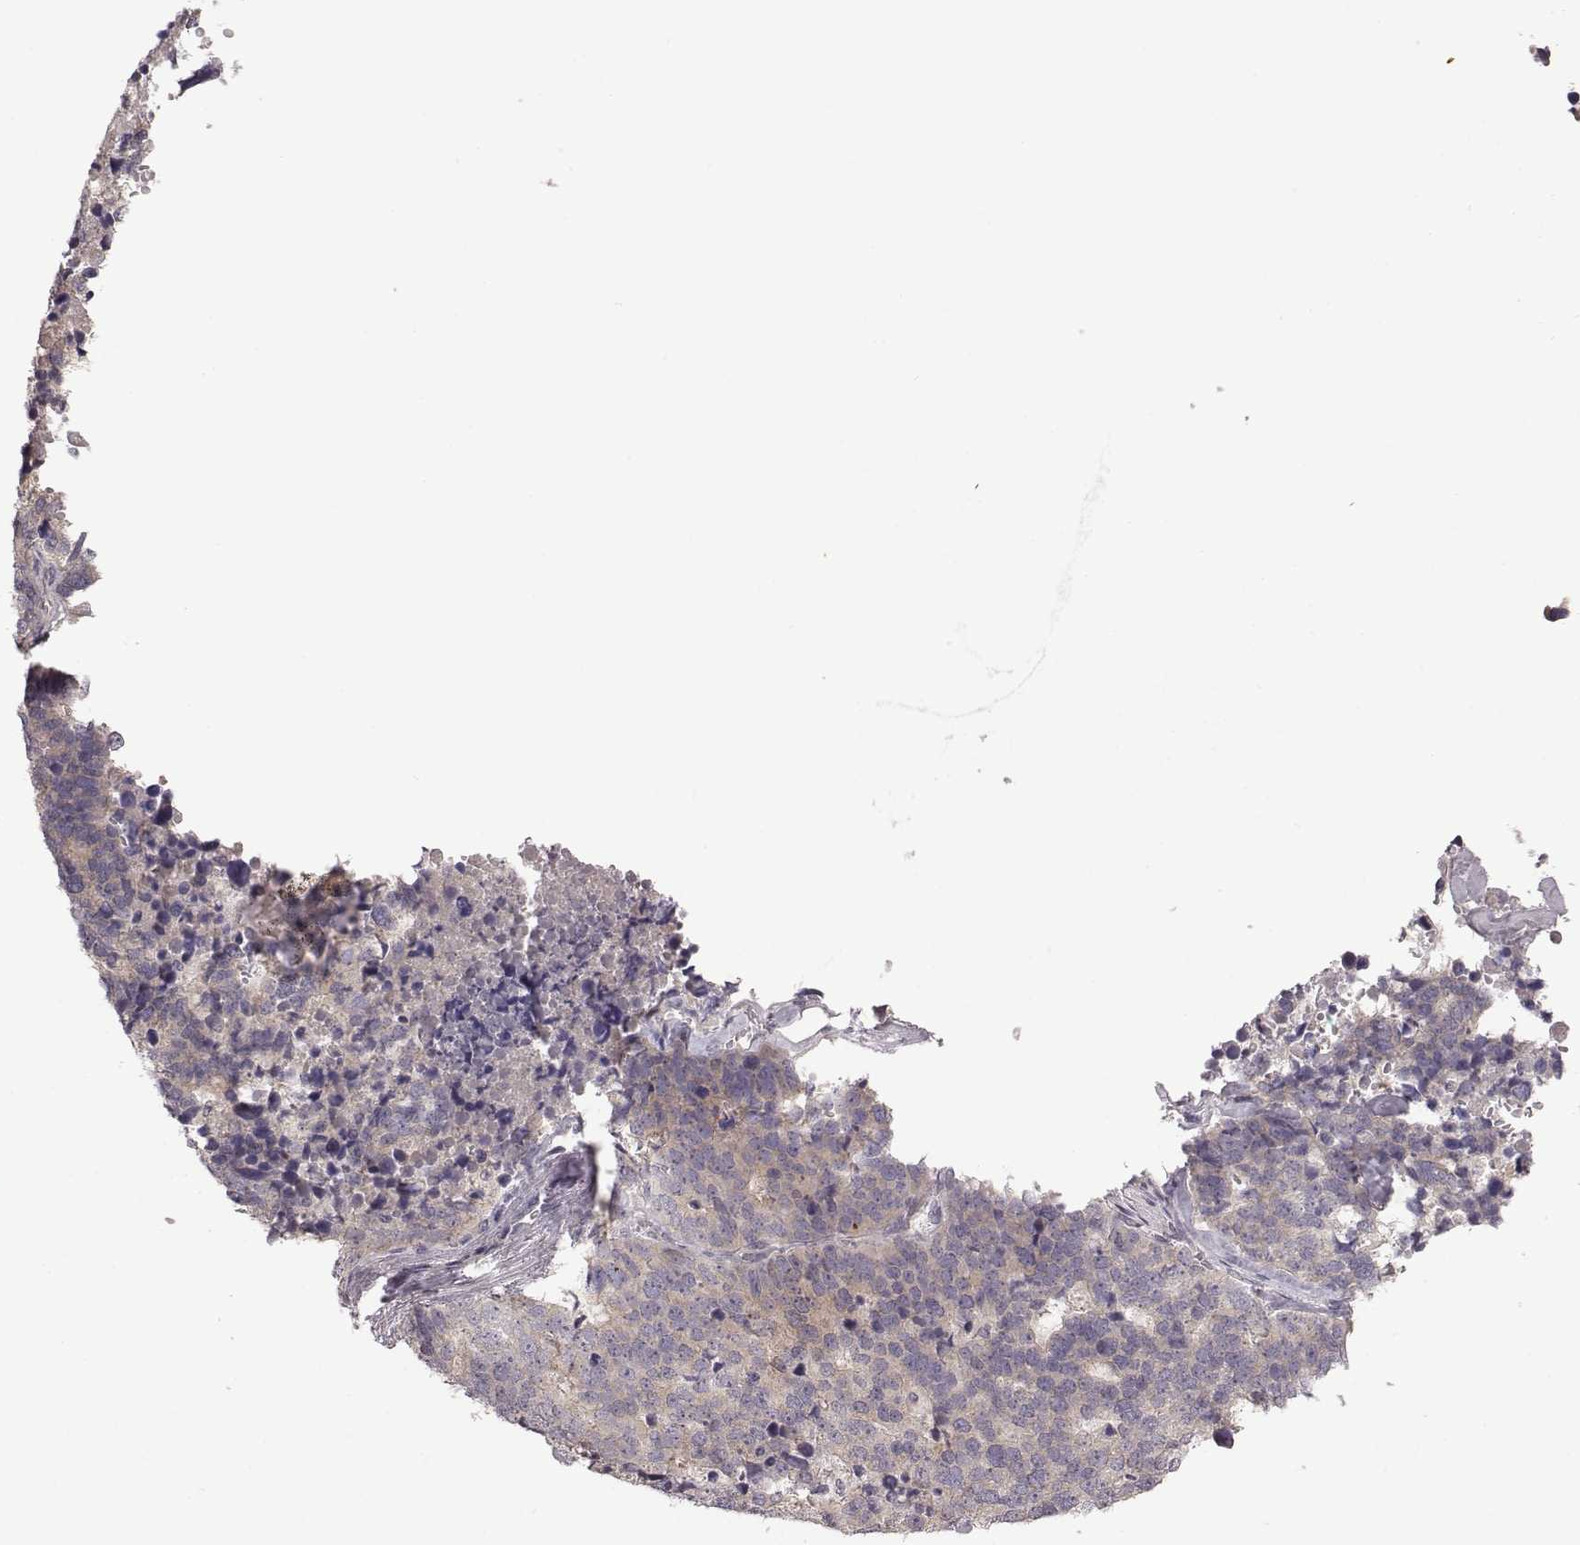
{"staining": {"intensity": "weak", "quantity": "<25%", "location": "cytoplasmic/membranous"}, "tissue": "stomach cancer", "cell_type": "Tumor cells", "image_type": "cancer", "snomed": [{"axis": "morphology", "description": "Adenocarcinoma, NOS"}, {"axis": "topography", "description": "Stomach"}], "caption": "Histopathology image shows no significant protein positivity in tumor cells of adenocarcinoma (stomach).", "gene": "BICDL1", "patient": {"sex": "male", "age": 69}}